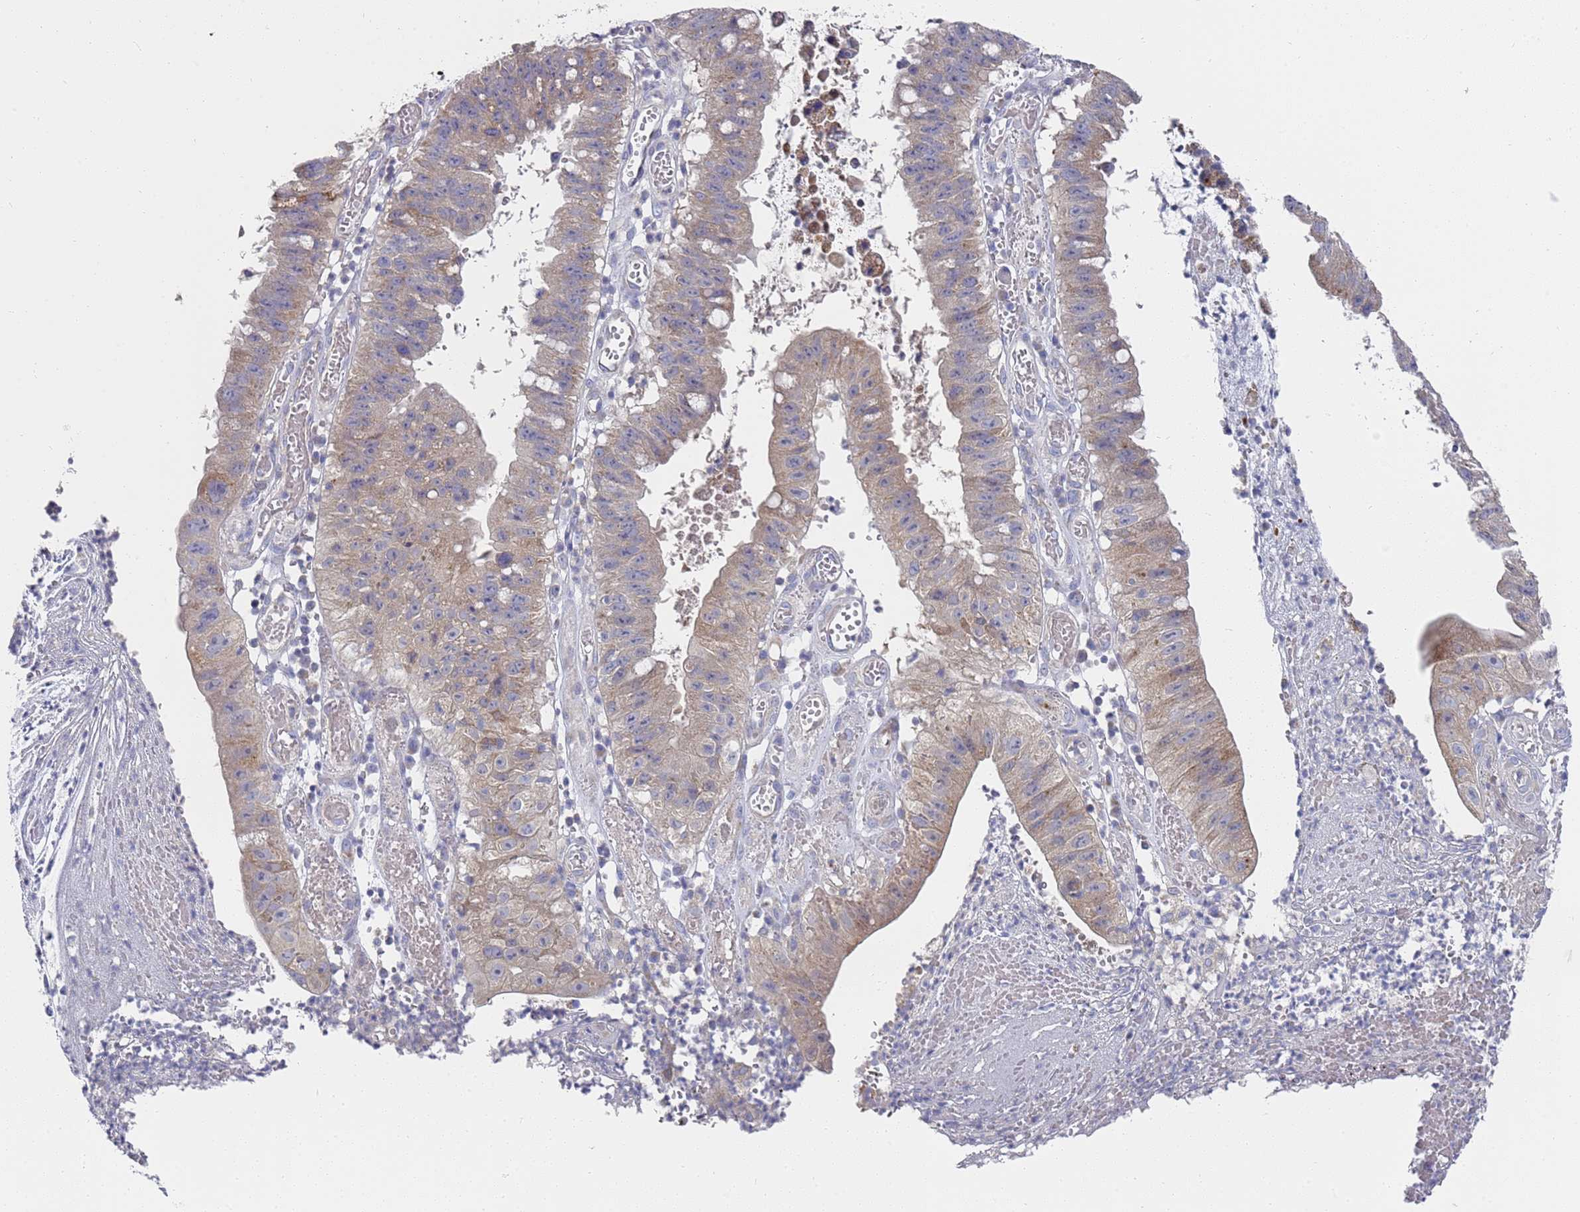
{"staining": {"intensity": "weak", "quantity": ">75%", "location": "cytoplasmic/membranous"}, "tissue": "stomach cancer", "cell_type": "Tumor cells", "image_type": "cancer", "snomed": [{"axis": "morphology", "description": "Adenocarcinoma, NOS"}, {"axis": "topography", "description": "Stomach"}], "caption": "Immunohistochemical staining of stomach cancer (adenocarcinoma) reveals low levels of weak cytoplasmic/membranous protein positivity in approximately >75% of tumor cells.", "gene": "SCAPER", "patient": {"sex": "male", "age": 59}}